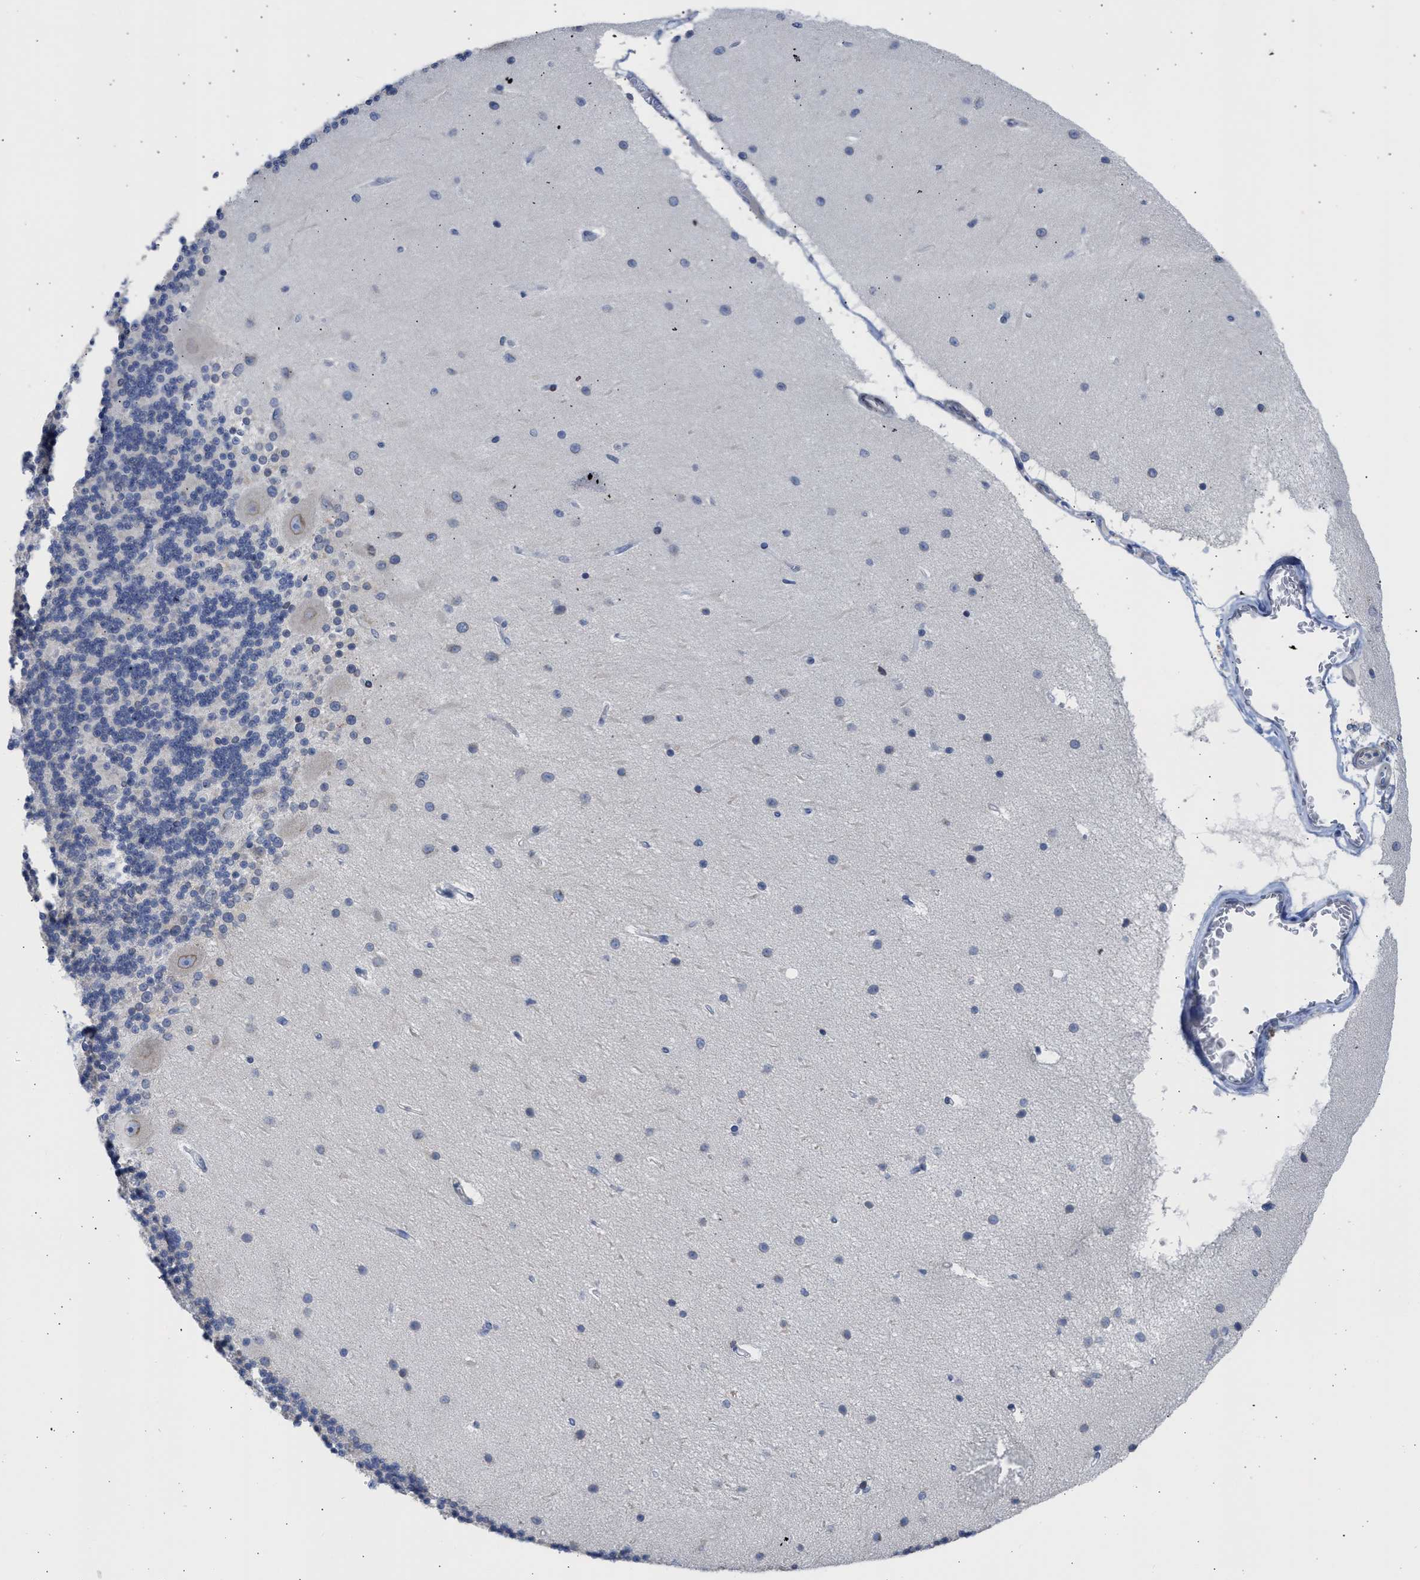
{"staining": {"intensity": "negative", "quantity": "none", "location": "none"}, "tissue": "cerebellum", "cell_type": "Cells in granular layer", "image_type": "normal", "snomed": [{"axis": "morphology", "description": "Normal tissue, NOS"}, {"axis": "topography", "description": "Cerebellum"}], "caption": "Immunohistochemical staining of benign human cerebellum shows no significant positivity in cells in granular layer.", "gene": "NUP35", "patient": {"sex": "female", "age": 54}}